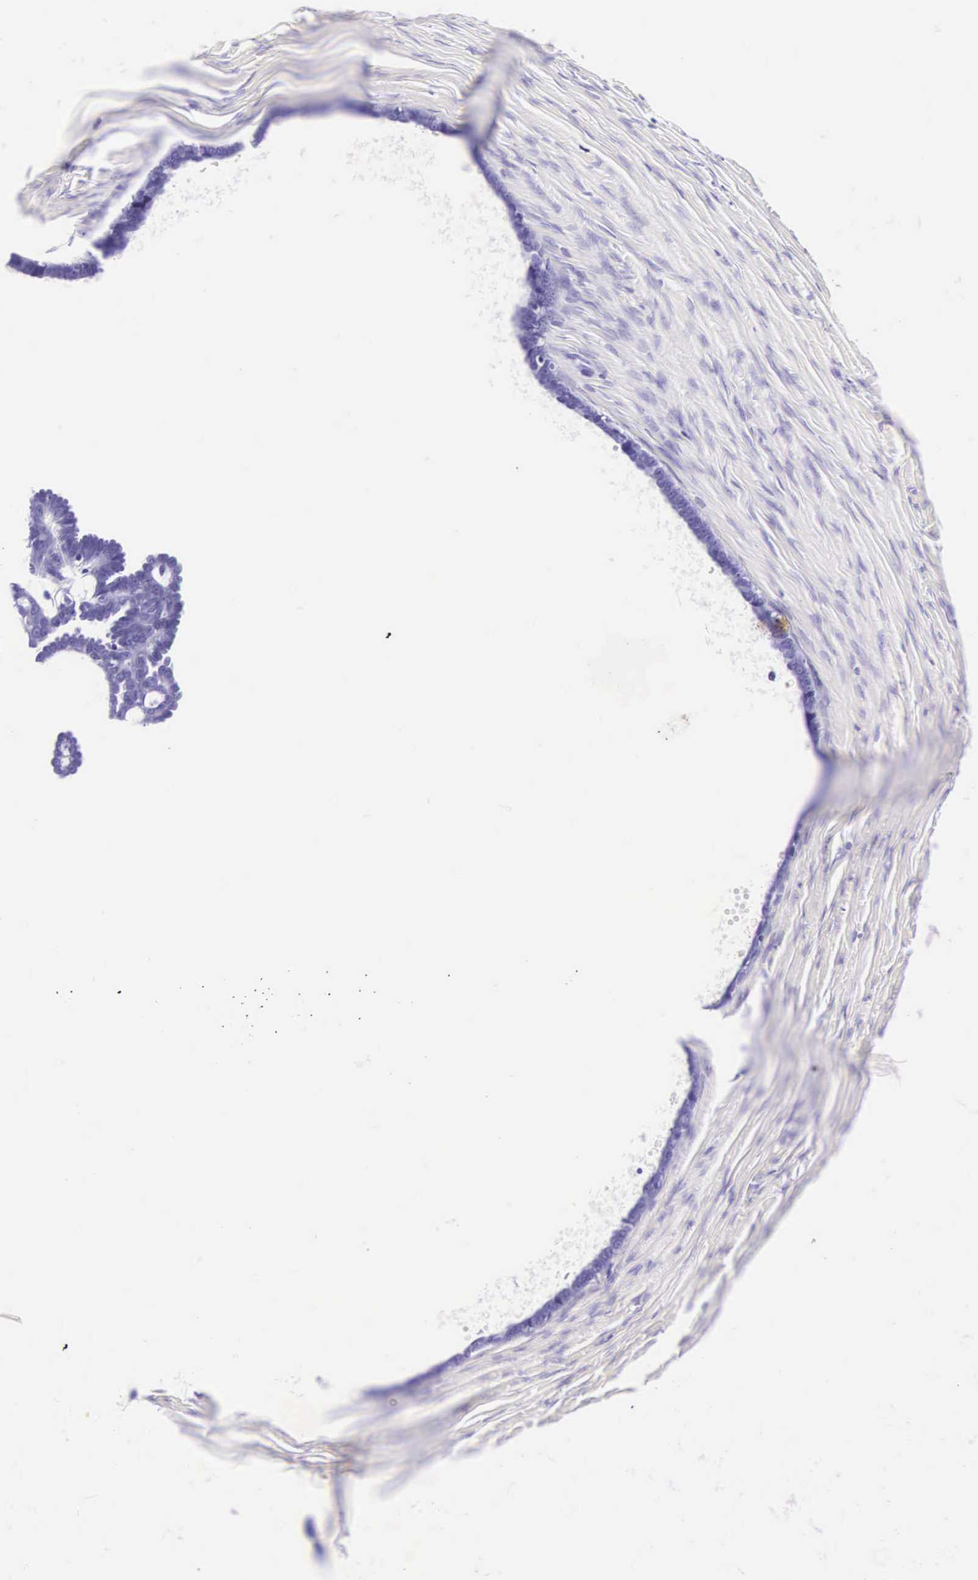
{"staining": {"intensity": "negative", "quantity": "none", "location": "none"}, "tissue": "ovarian cancer", "cell_type": "Tumor cells", "image_type": "cancer", "snomed": [{"axis": "morphology", "description": "Cystadenocarcinoma, serous, NOS"}, {"axis": "topography", "description": "Ovary"}], "caption": "DAB immunohistochemical staining of human serous cystadenocarcinoma (ovarian) demonstrates no significant staining in tumor cells. (Brightfield microscopy of DAB immunohistochemistry at high magnification).", "gene": "CD1A", "patient": {"sex": "female", "age": 71}}